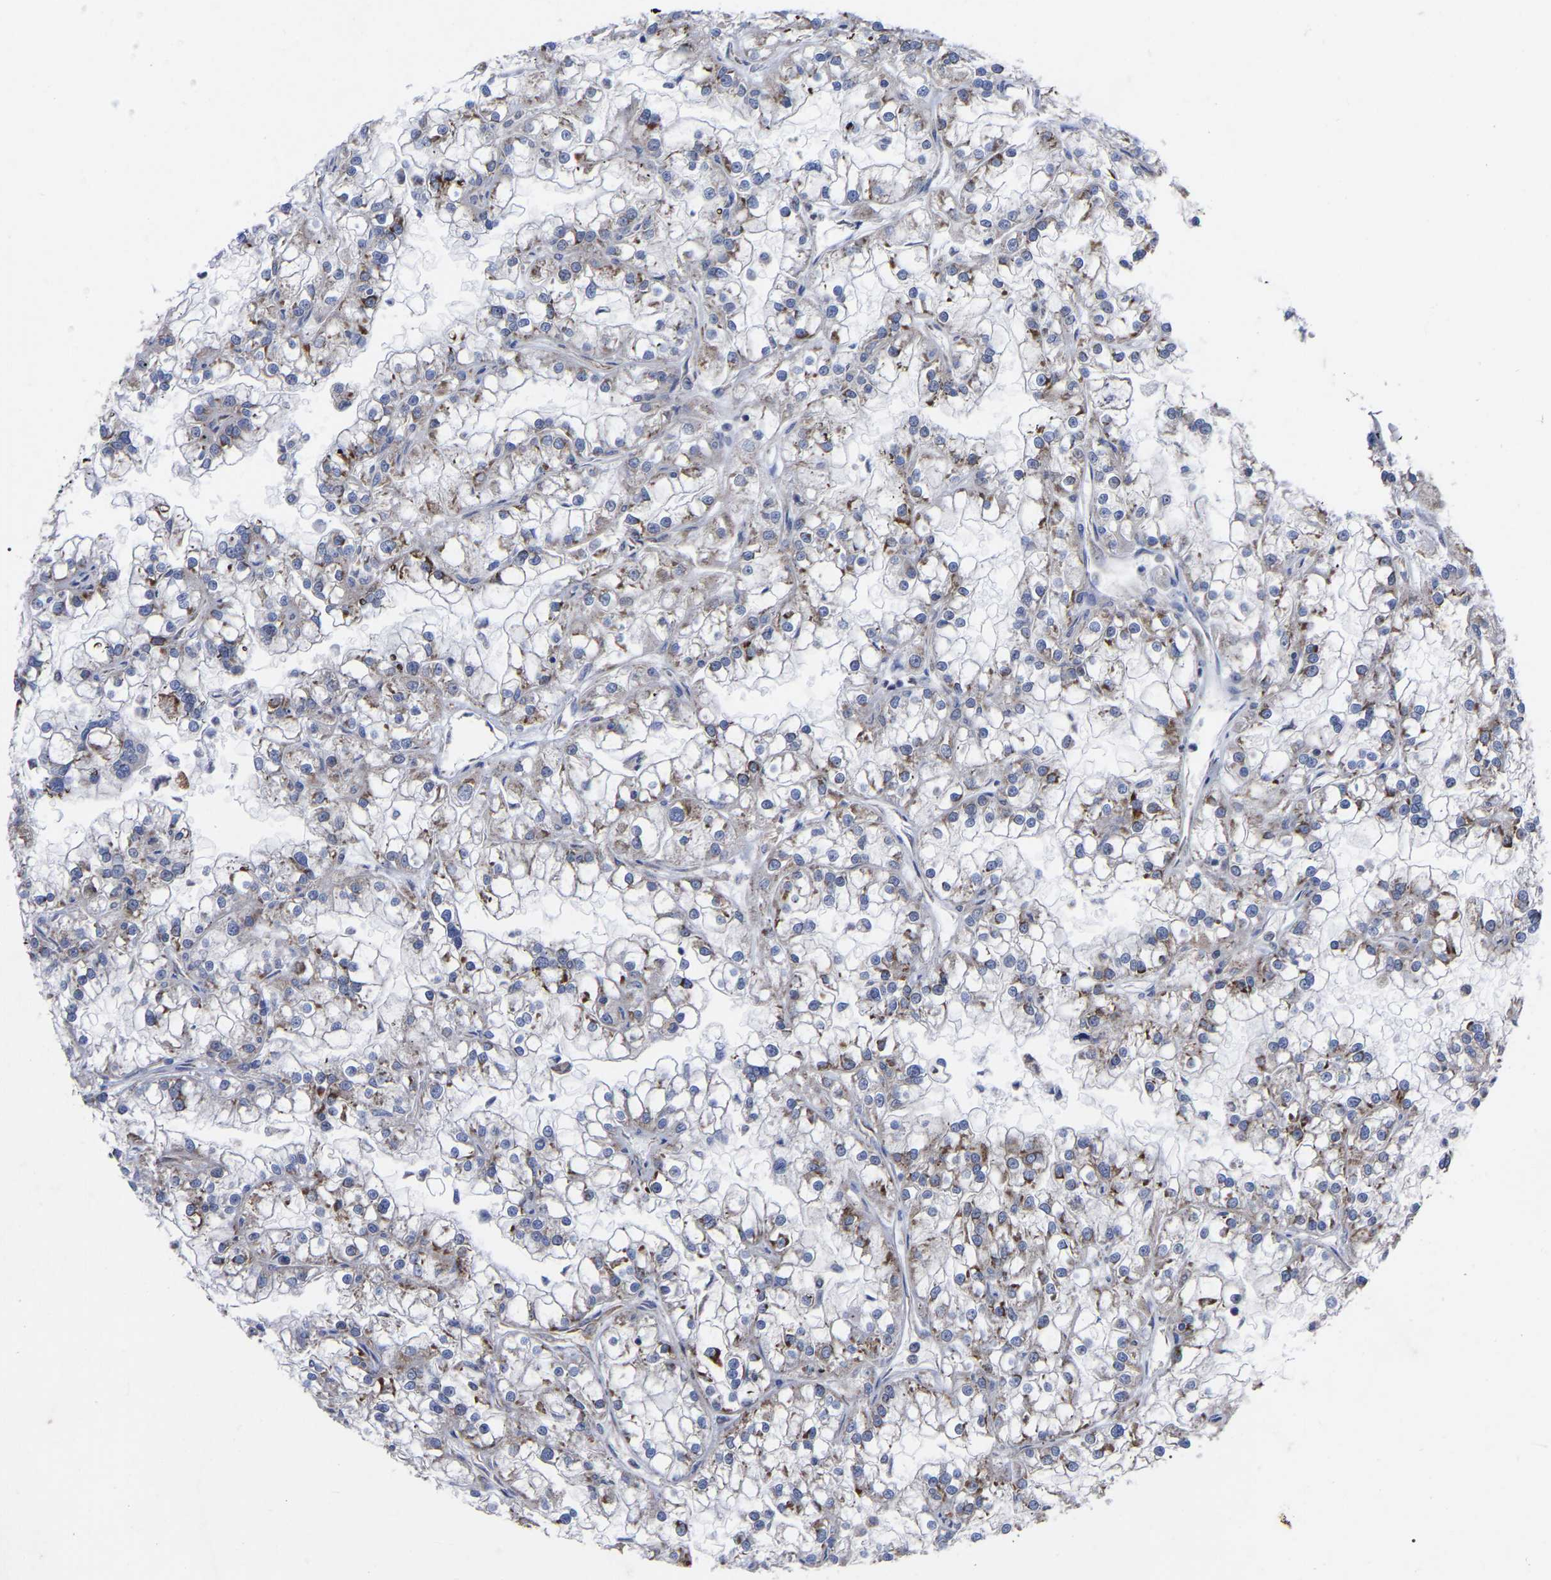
{"staining": {"intensity": "moderate", "quantity": "<25%", "location": "cytoplasmic/membranous"}, "tissue": "renal cancer", "cell_type": "Tumor cells", "image_type": "cancer", "snomed": [{"axis": "morphology", "description": "Adenocarcinoma, NOS"}, {"axis": "topography", "description": "Kidney"}], "caption": "Adenocarcinoma (renal) stained with IHC shows moderate cytoplasmic/membranous staining in approximately <25% of tumor cells. (DAB (3,3'-diaminobenzidine) IHC, brown staining for protein, blue staining for nuclei).", "gene": "TCP1", "patient": {"sex": "female", "age": 52}}